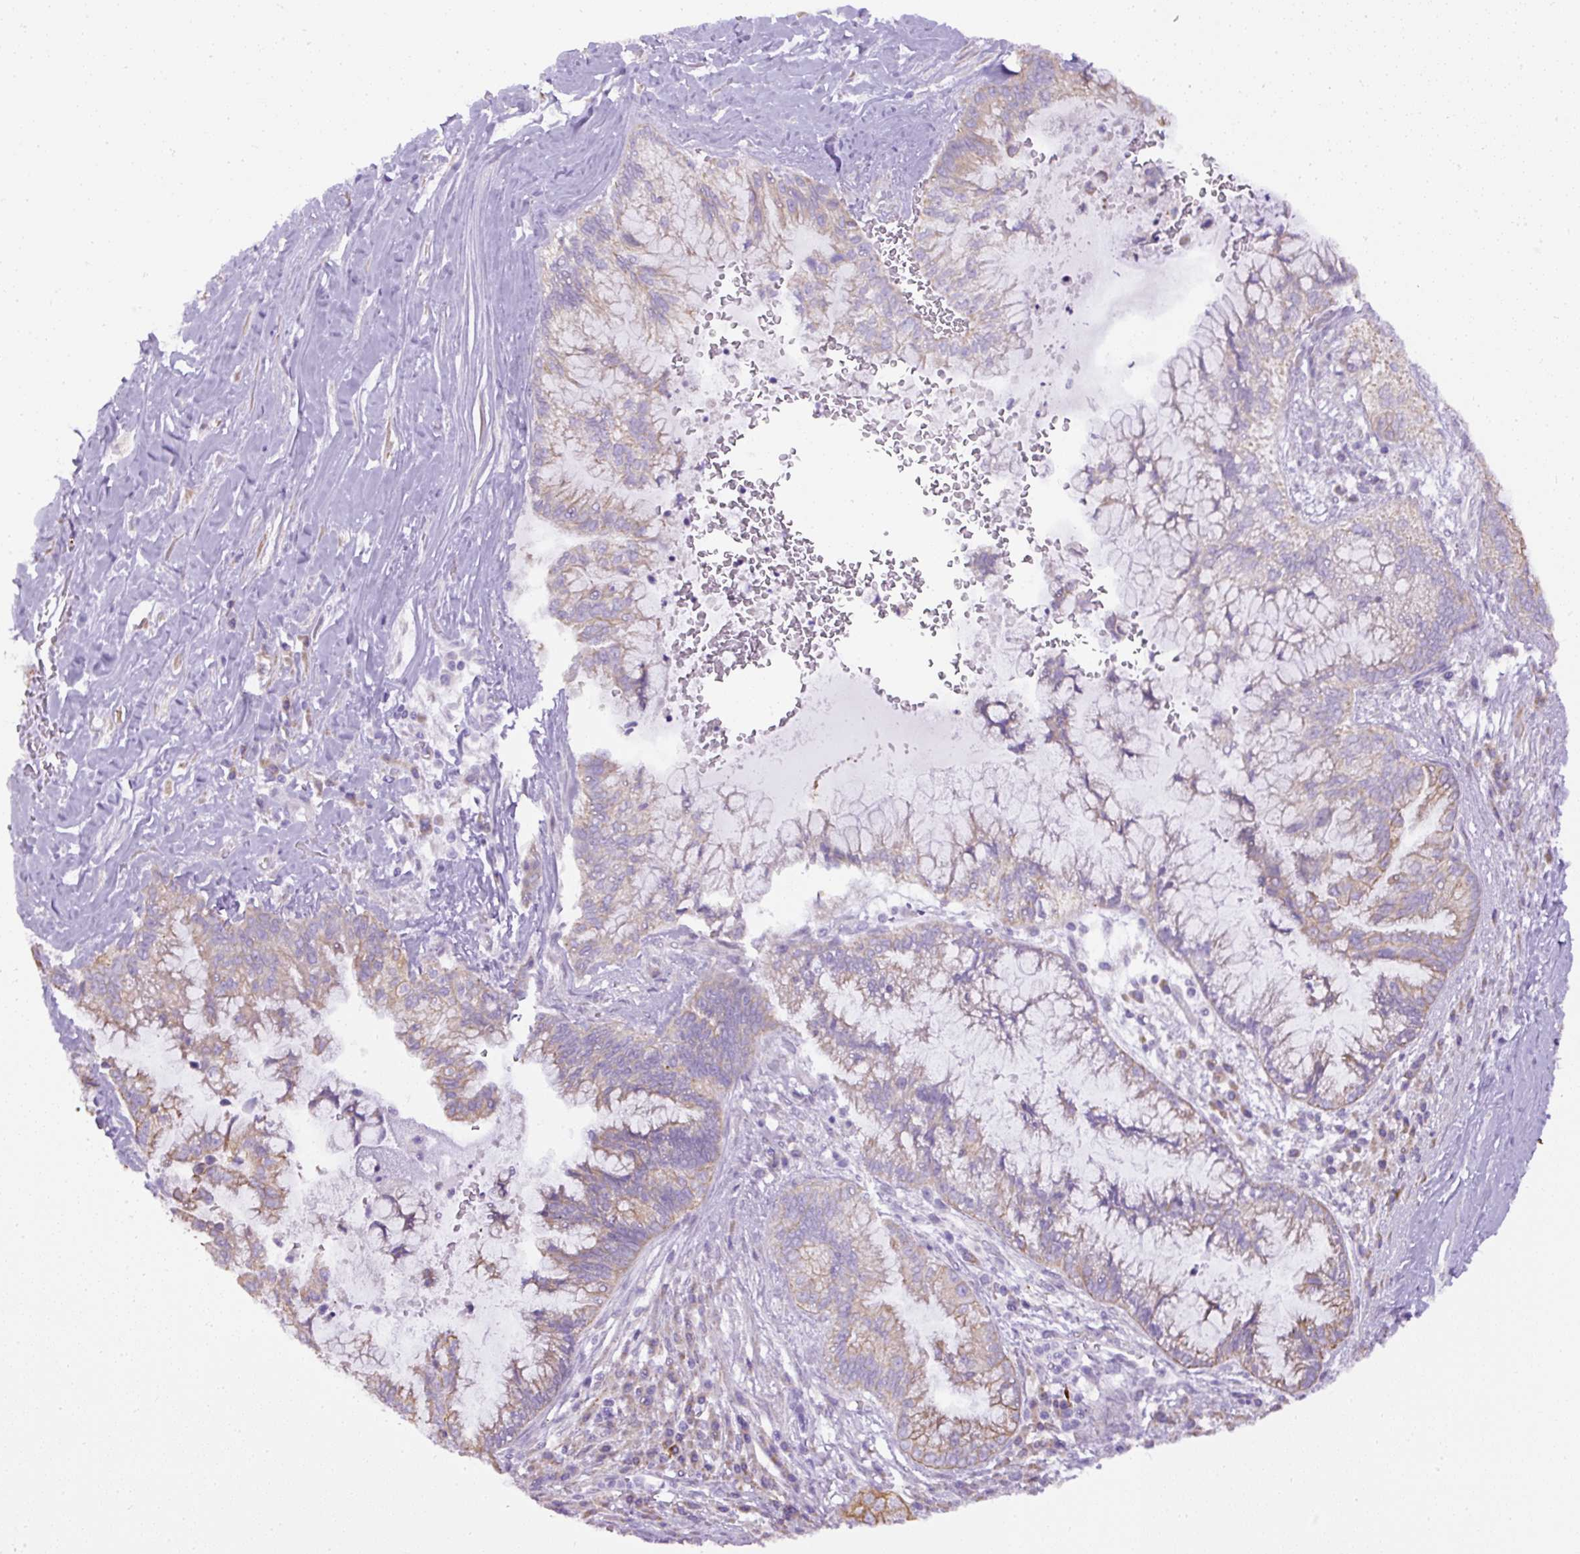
{"staining": {"intensity": "weak", "quantity": "25%-75%", "location": "cytoplasmic/membranous"}, "tissue": "pancreatic cancer", "cell_type": "Tumor cells", "image_type": "cancer", "snomed": [{"axis": "morphology", "description": "Adenocarcinoma, NOS"}, {"axis": "topography", "description": "Pancreas"}], "caption": "This is a micrograph of immunohistochemistry staining of adenocarcinoma (pancreatic), which shows weak positivity in the cytoplasmic/membranous of tumor cells.", "gene": "FAM149A", "patient": {"sex": "male", "age": 73}}